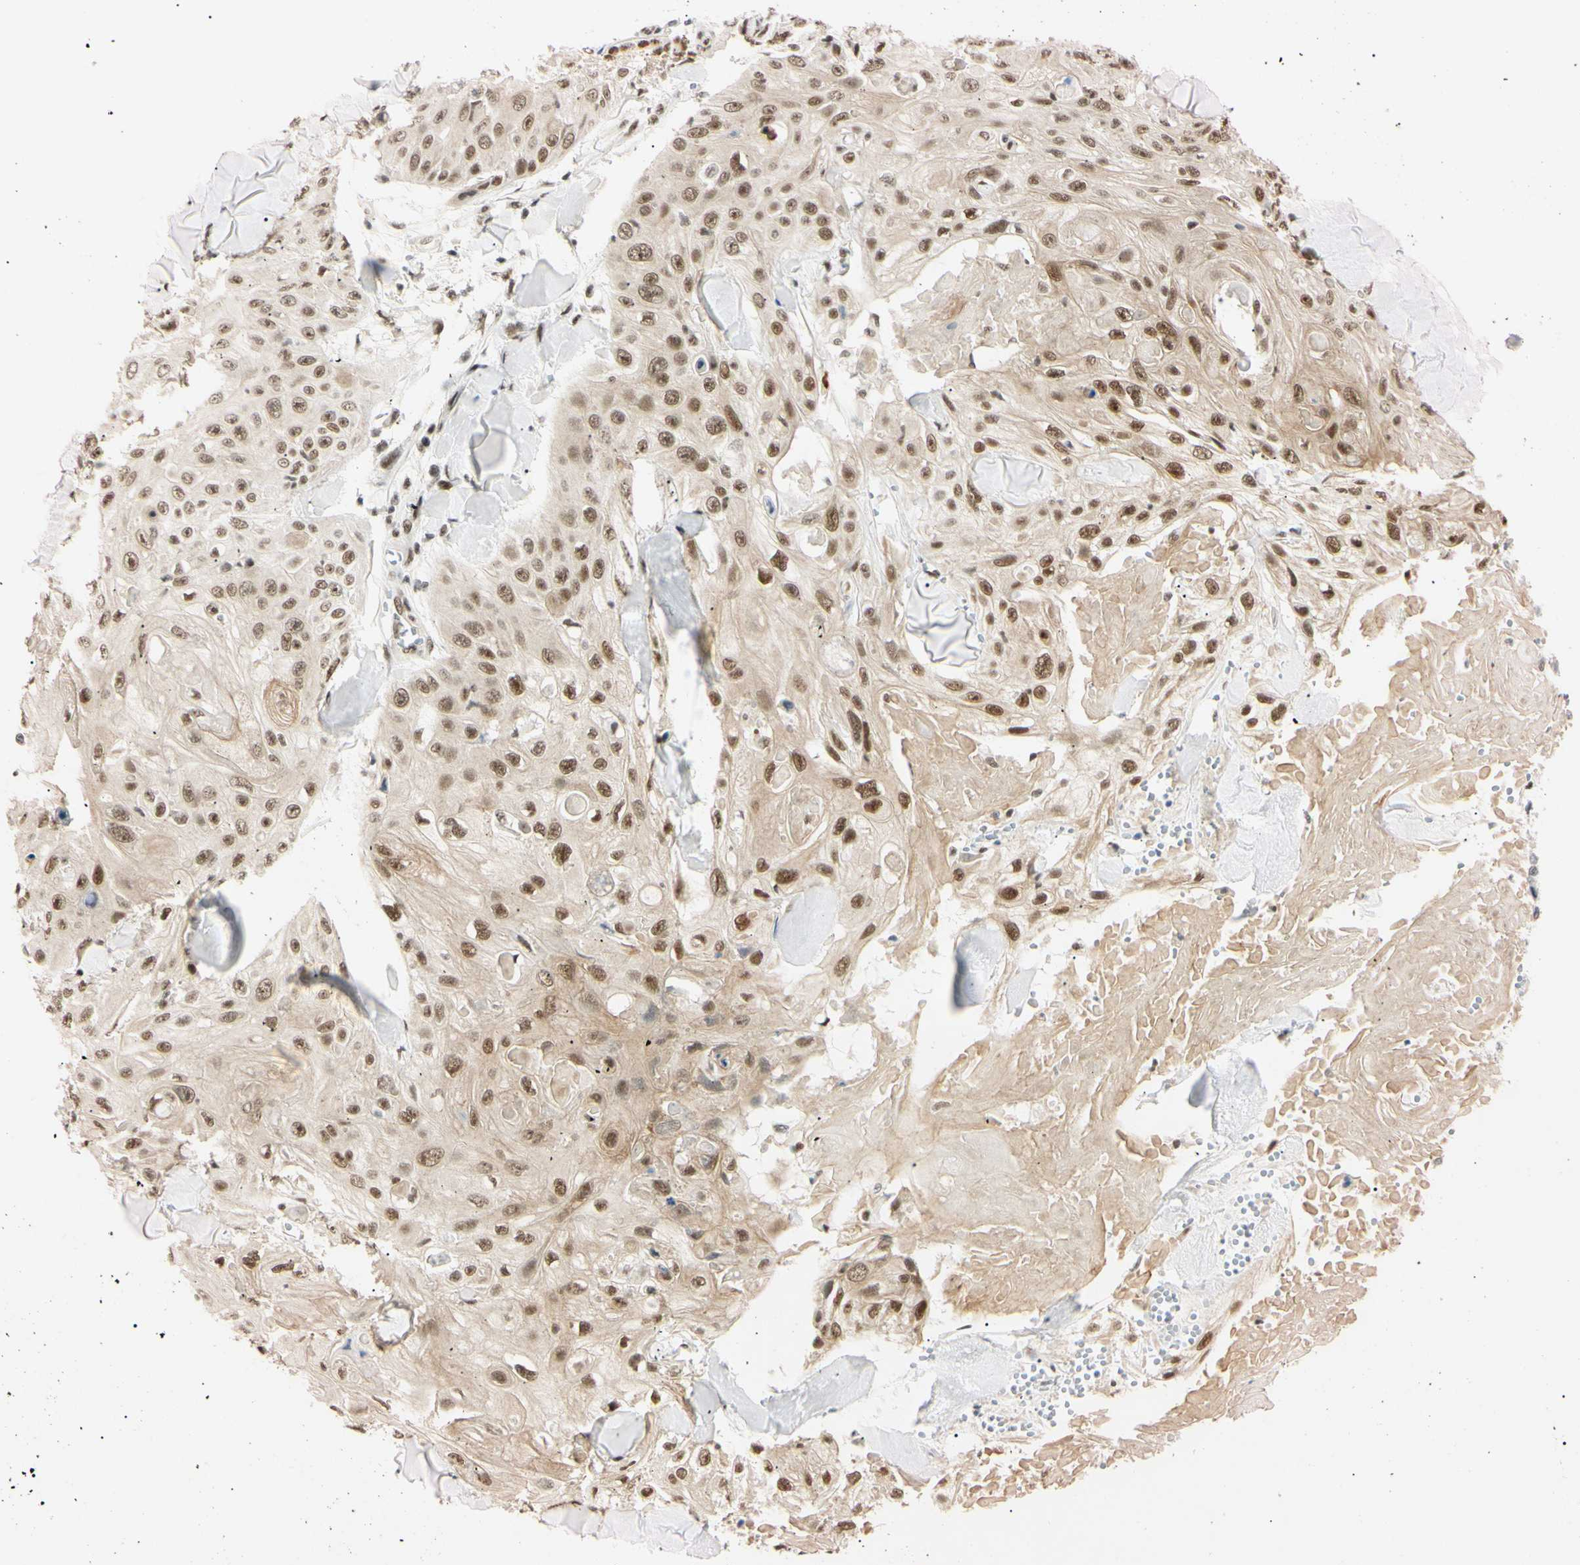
{"staining": {"intensity": "moderate", "quantity": ">75%", "location": "nuclear"}, "tissue": "skin cancer", "cell_type": "Tumor cells", "image_type": "cancer", "snomed": [{"axis": "morphology", "description": "Squamous cell carcinoma, NOS"}, {"axis": "topography", "description": "Skin"}], "caption": "Protein expression analysis of human skin cancer (squamous cell carcinoma) reveals moderate nuclear expression in about >75% of tumor cells.", "gene": "ZNF134", "patient": {"sex": "male", "age": 86}}